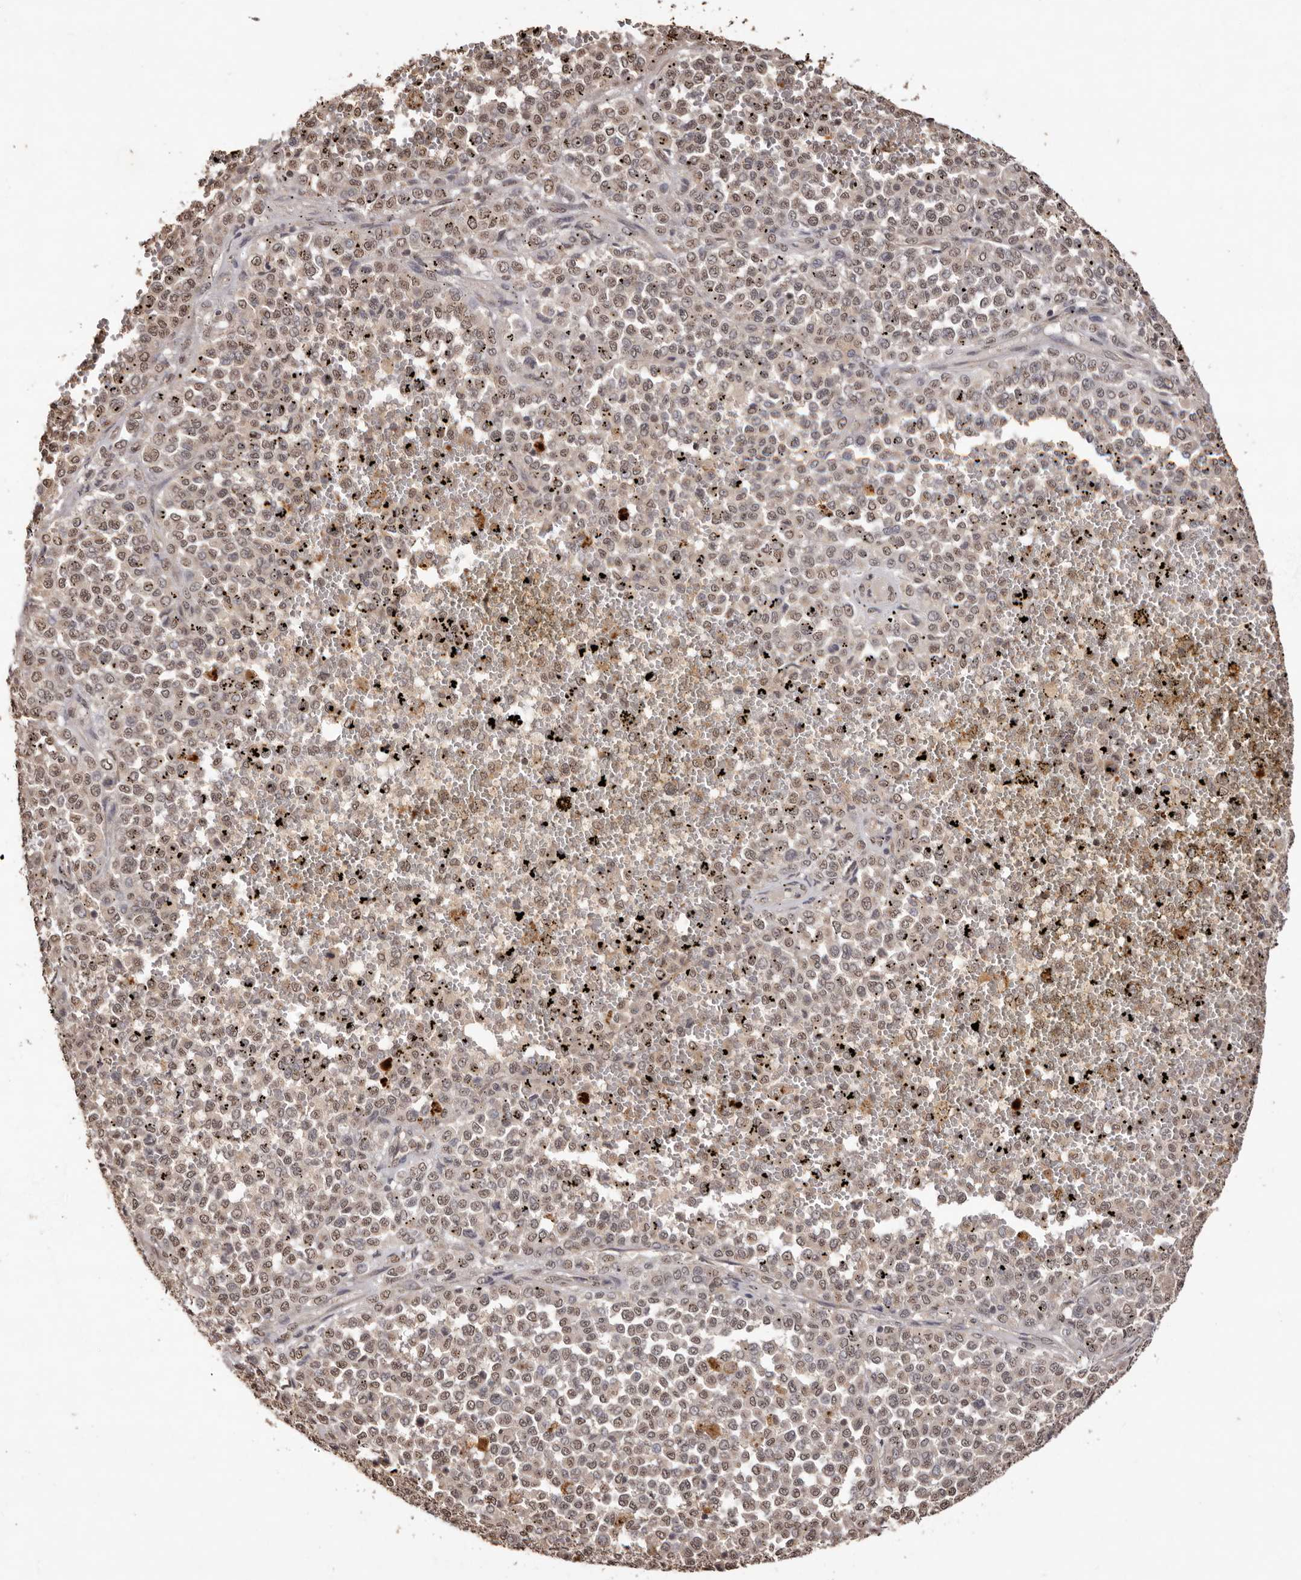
{"staining": {"intensity": "weak", "quantity": ">75%", "location": "cytoplasmic/membranous,nuclear"}, "tissue": "melanoma", "cell_type": "Tumor cells", "image_type": "cancer", "snomed": [{"axis": "morphology", "description": "Malignant melanoma, Metastatic site"}, {"axis": "topography", "description": "Pancreas"}], "caption": "Weak cytoplasmic/membranous and nuclear staining for a protein is identified in about >75% of tumor cells of malignant melanoma (metastatic site) using immunohistochemistry.", "gene": "NOTCH1", "patient": {"sex": "female", "age": 30}}